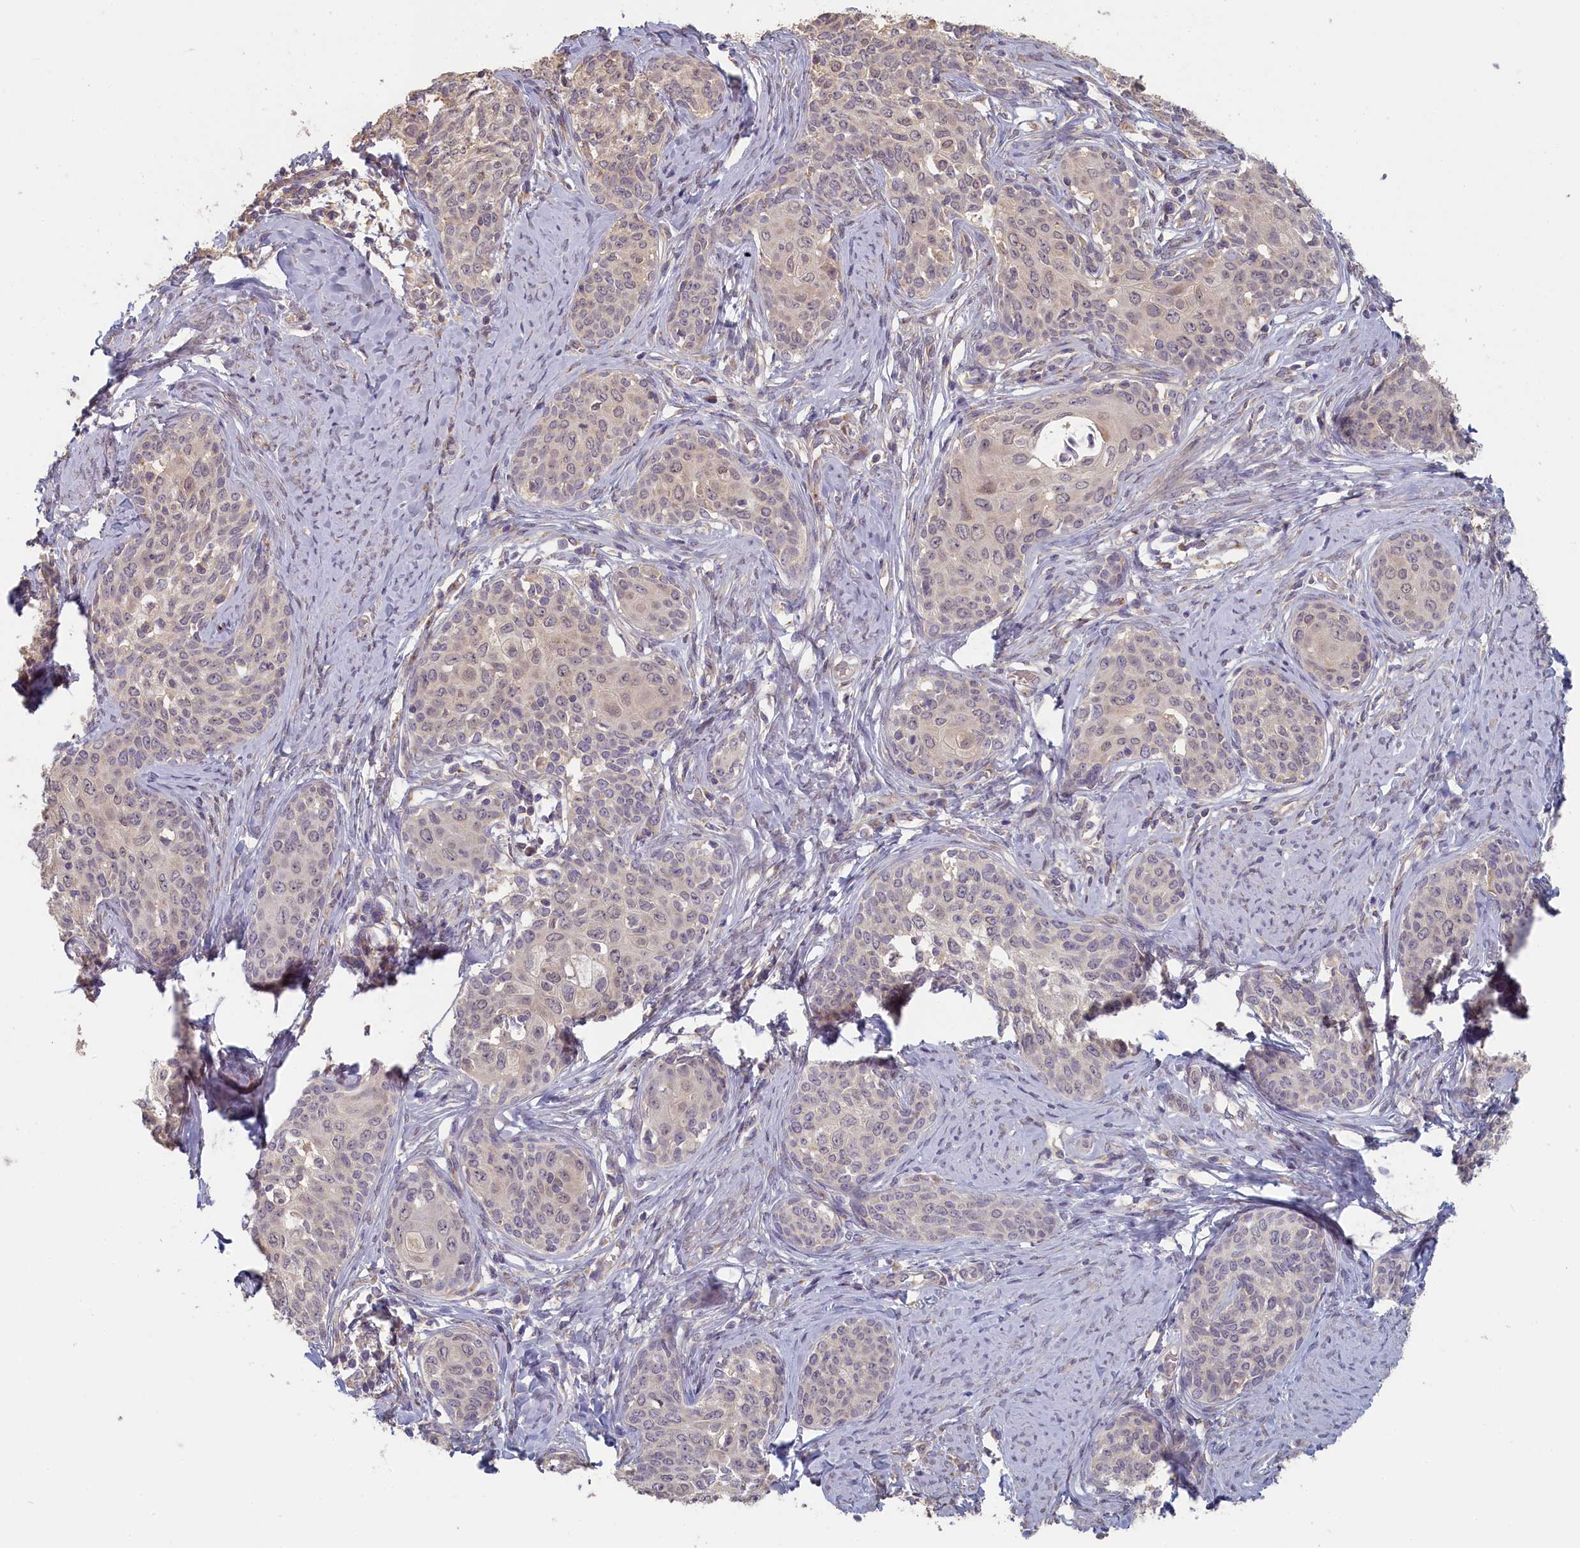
{"staining": {"intensity": "negative", "quantity": "none", "location": "none"}, "tissue": "cervical cancer", "cell_type": "Tumor cells", "image_type": "cancer", "snomed": [{"axis": "morphology", "description": "Squamous cell carcinoma, NOS"}, {"axis": "morphology", "description": "Adenocarcinoma, NOS"}, {"axis": "topography", "description": "Cervix"}], "caption": "Immunohistochemical staining of human cervical cancer (squamous cell carcinoma) demonstrates no significant staining in tumor cells. Nuclei are stained in blue.", "gene": "STX16", "patient": {"sex": "female", "age": 52}}